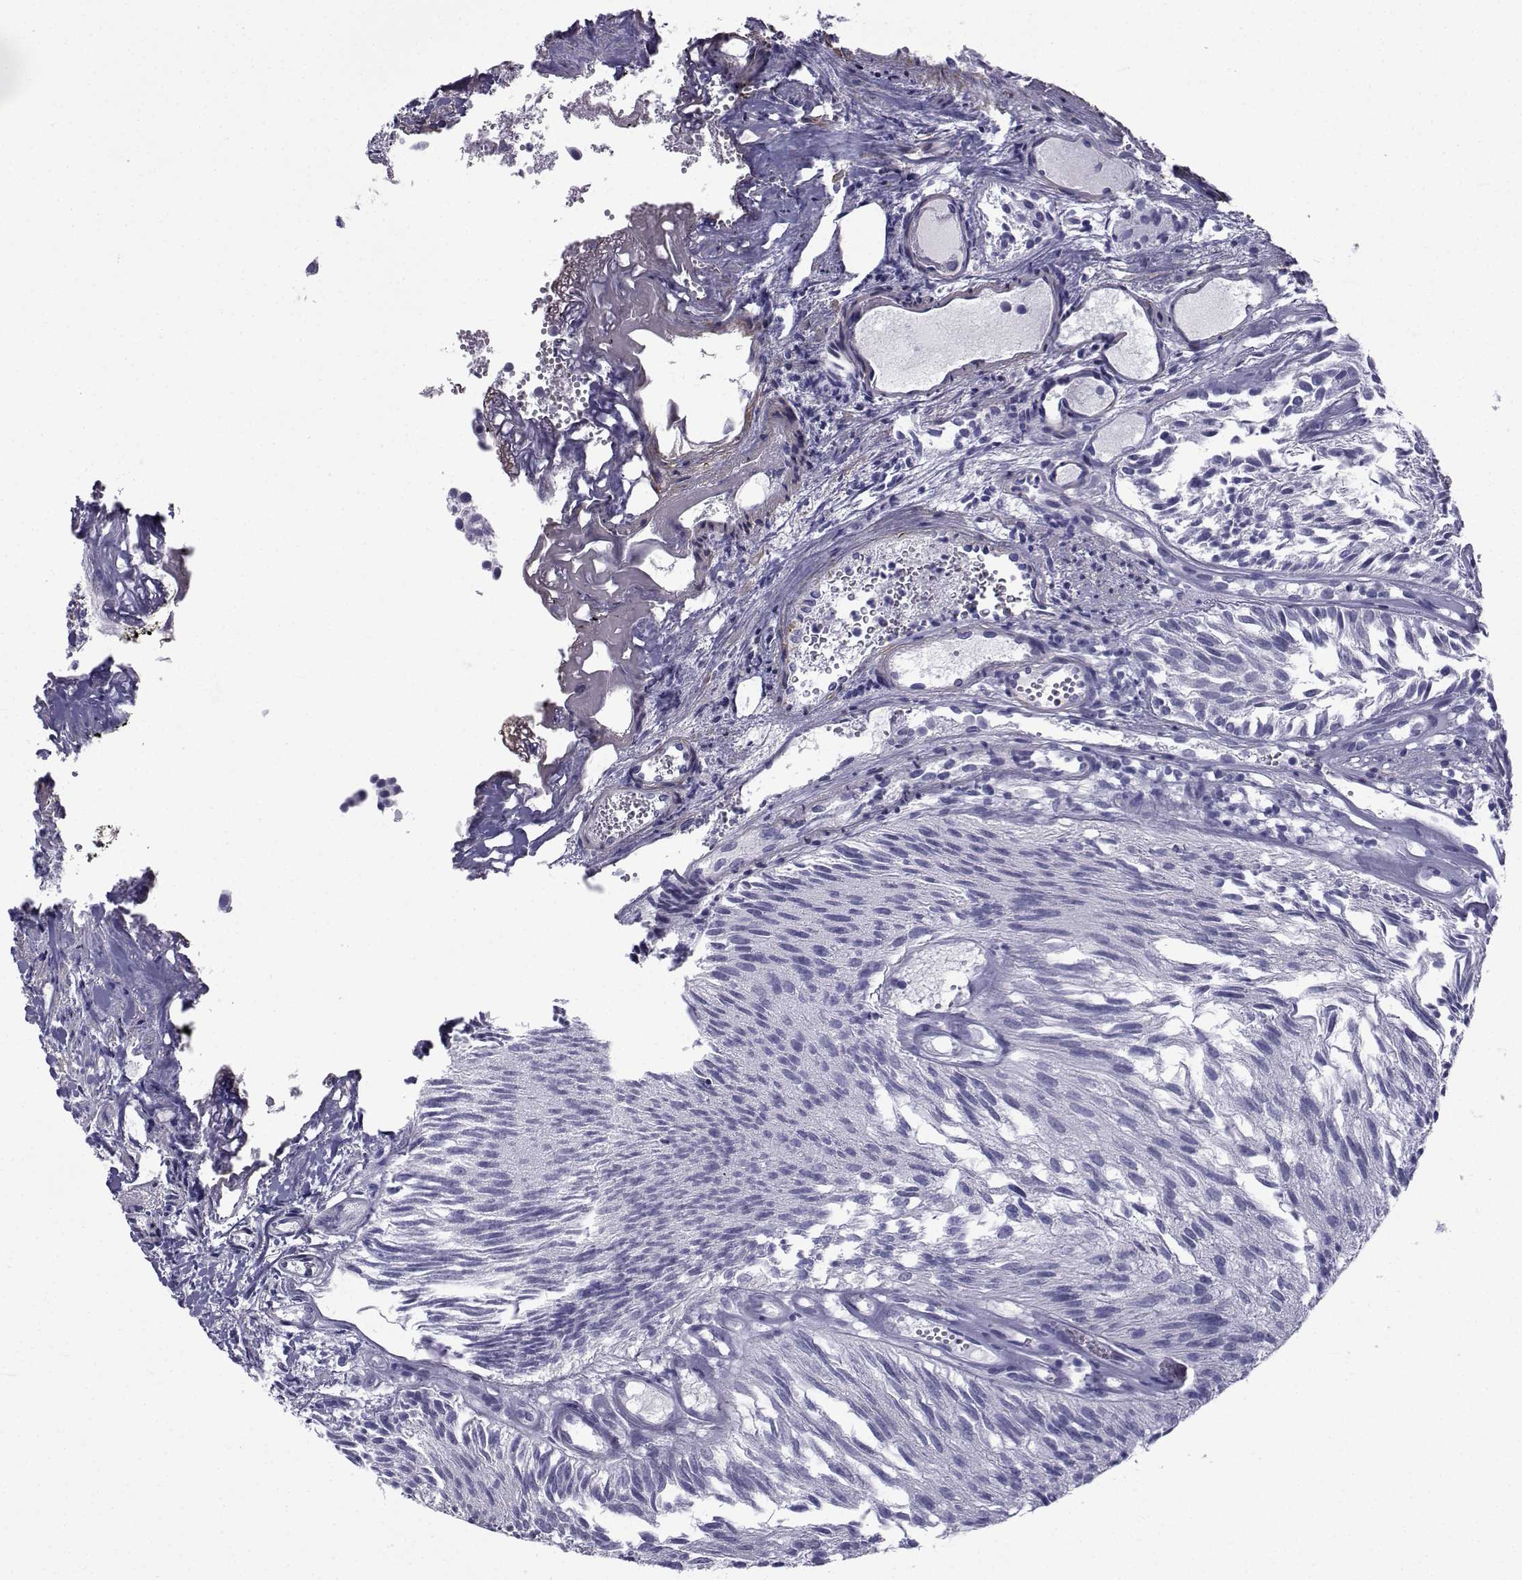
{"staining": {"intensity": "negative", "quantity": "none", "location": "none"}, "tissue": "urothelial cancer", "cell_type": "Tumor cells", "image_type": "cancer", "snomed": [{"axis": "morphology", "description": "Urothelial carcinoma, Low grade"}, {"axis": "topography", "description": "Urinary bladder"}], "caption": "Immunohistochemical staining of human urothelial cancer exhibits no significant staining in tumor cells. (DAB (3,3'-diaminobenzidine) immunohistochemistry, high magnification).", "gene": "SPANXD", "patient": {"sex": "female", "age": 87}}